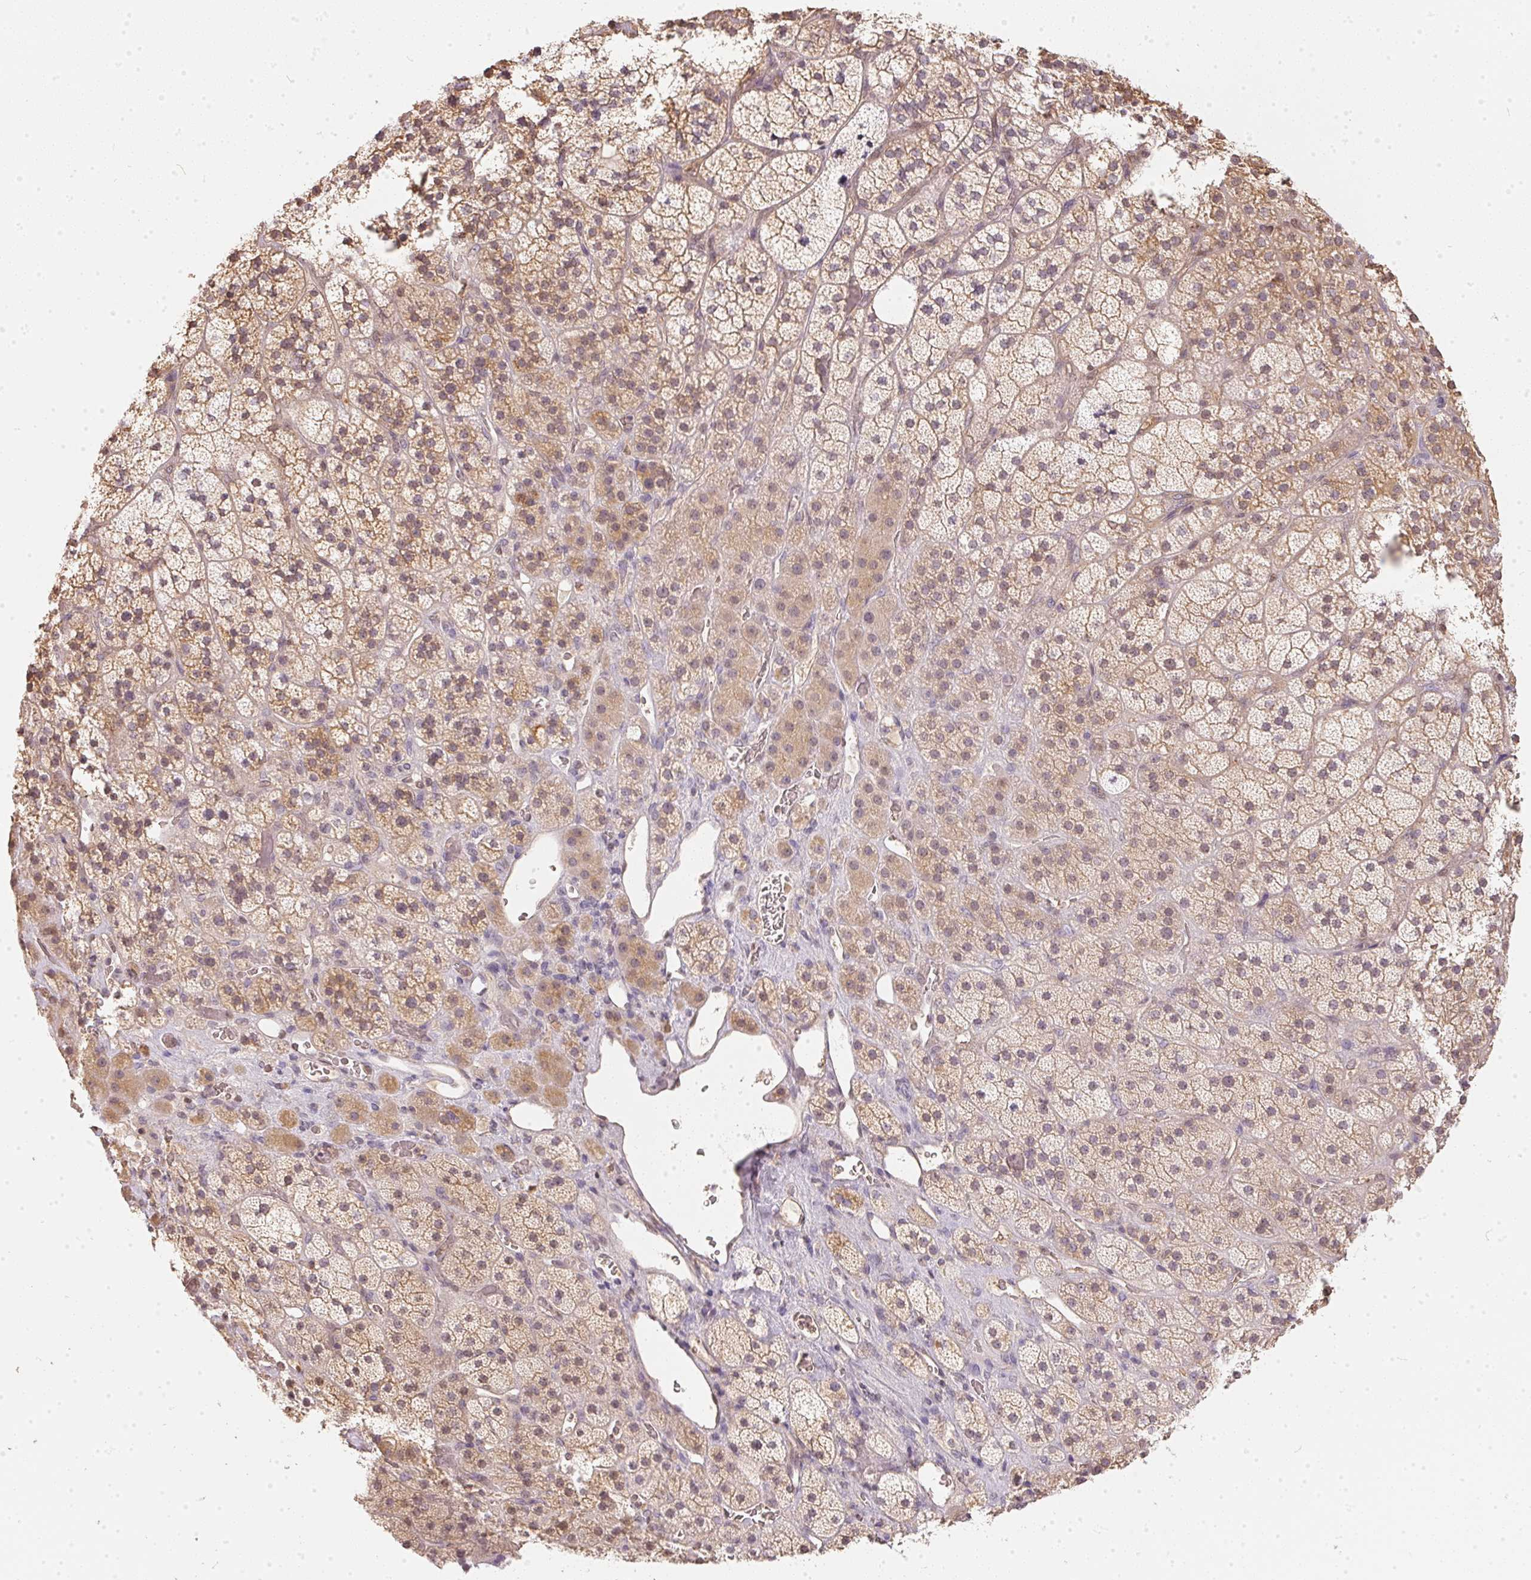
{"staining": {"intensity": "weak", "quantity": ">75%", "location": "cytoplasmic/membranous,nuclear"}, "tissue": "adrenal gland", "cell_type": "Glandular cells", "image_type": "normal", "snomed": [{"axis": "morphology", "description": "Normal tissue, NOS"}, {"axis": "topography", "description": "Adrenal gland"}], "caption": "This histopathology image shows immunohistochemistry (IHC) staining of benign adrenal gland, with low weak cytoplasmic/membranous,nuclear staining in about >75% of glandular cells.", "gene": "BLMH", "patient": {"sex": "male", "age": 57}}